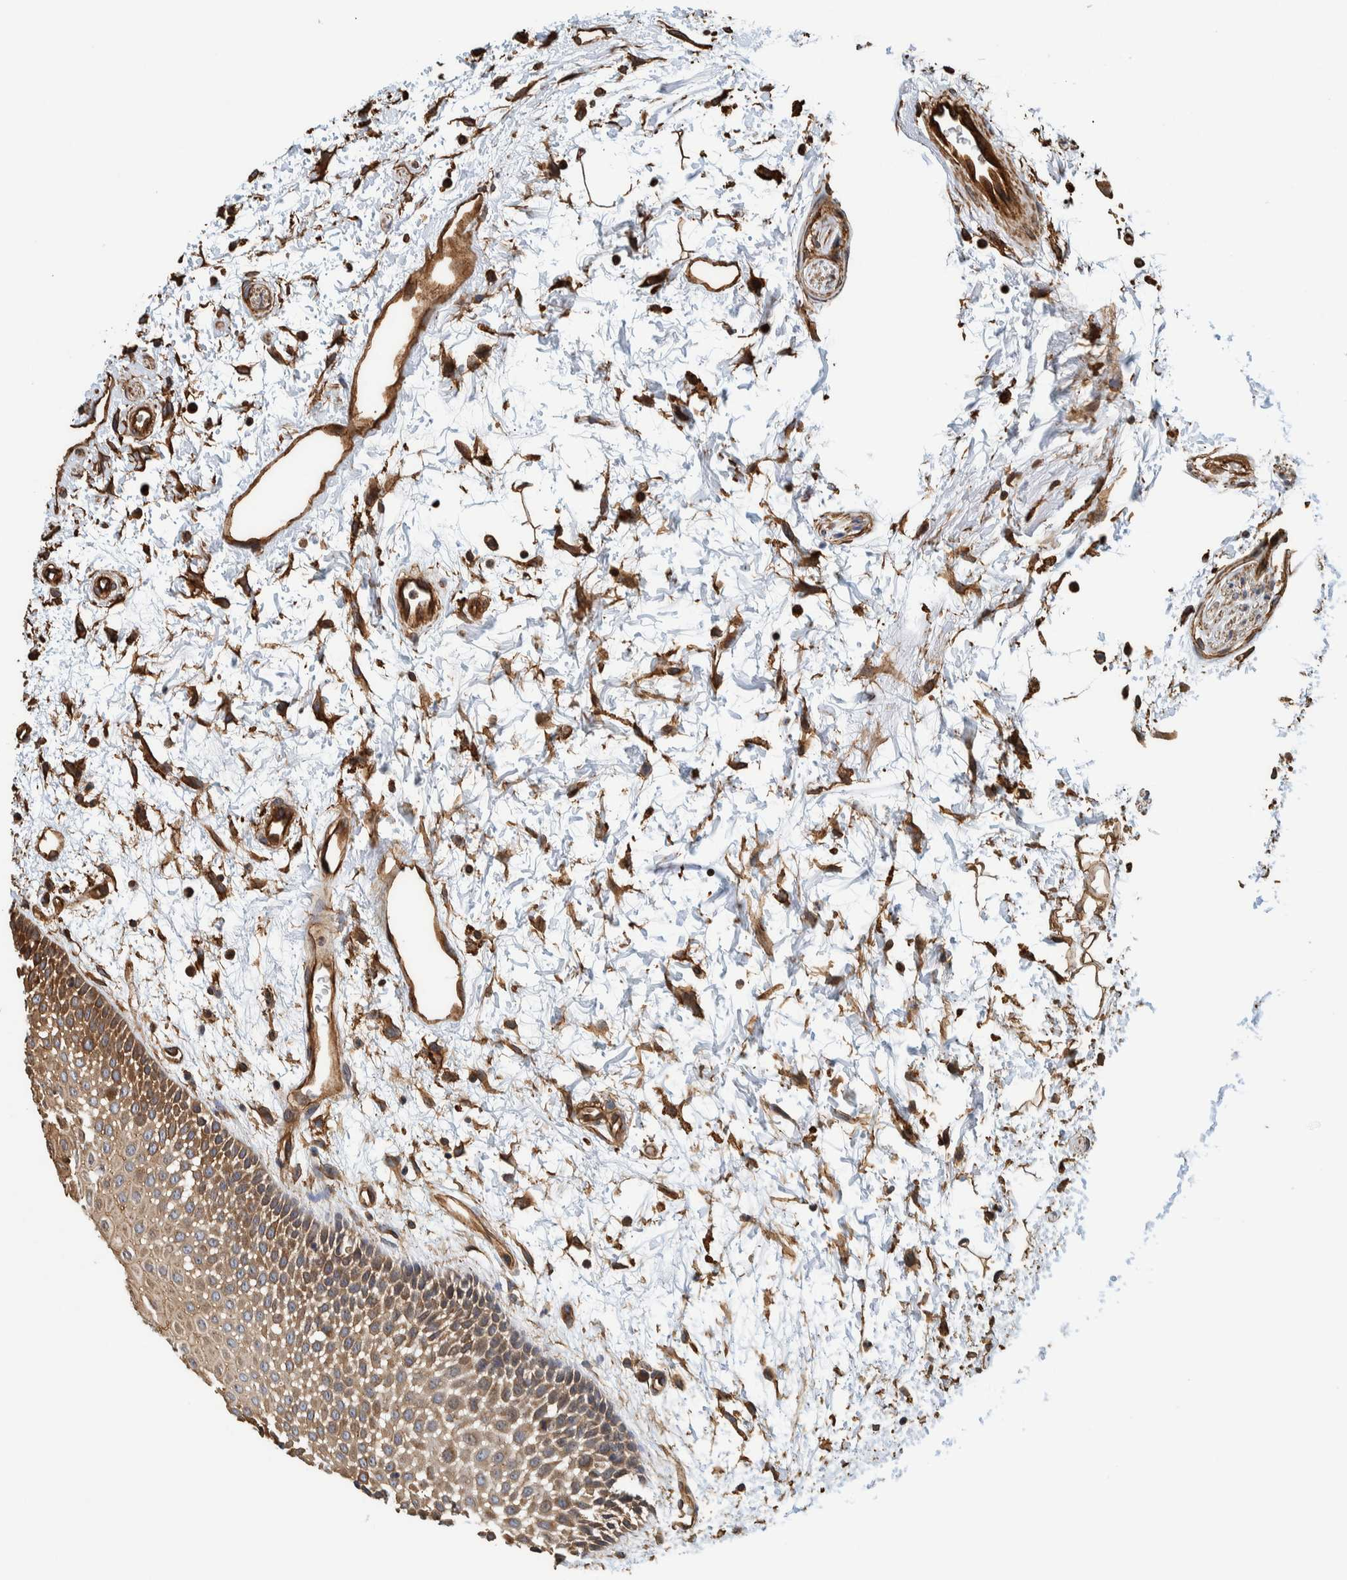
{"staining": {"intensity": "moderate", "quantity": ">75%", "location": "cytoplasmic/membranous"}, "tissue": "oral mucosa", "cell_type": "Squamous epithelial cells", "image_type": "normal", "snomed": [{"axis": "morphology", "description": "Normal tissue, NOS"}, {"axis": "topography", "description": "Skeletal muscle"}, {"axis": "topography", "description": "Oral tissue"}, {"axis": "topography", "description": "Peripheral nerve tissue"}], "caption": "Immunohistochemistry (IHC) of unremarkable human oral mucosa exhibits medium levels of moderate cytoplasmic/membranous staining in about >75% of squamous epithelial cells.", "gene": "PKD1L1", "patient": {"sex": "female", "age": 84}}